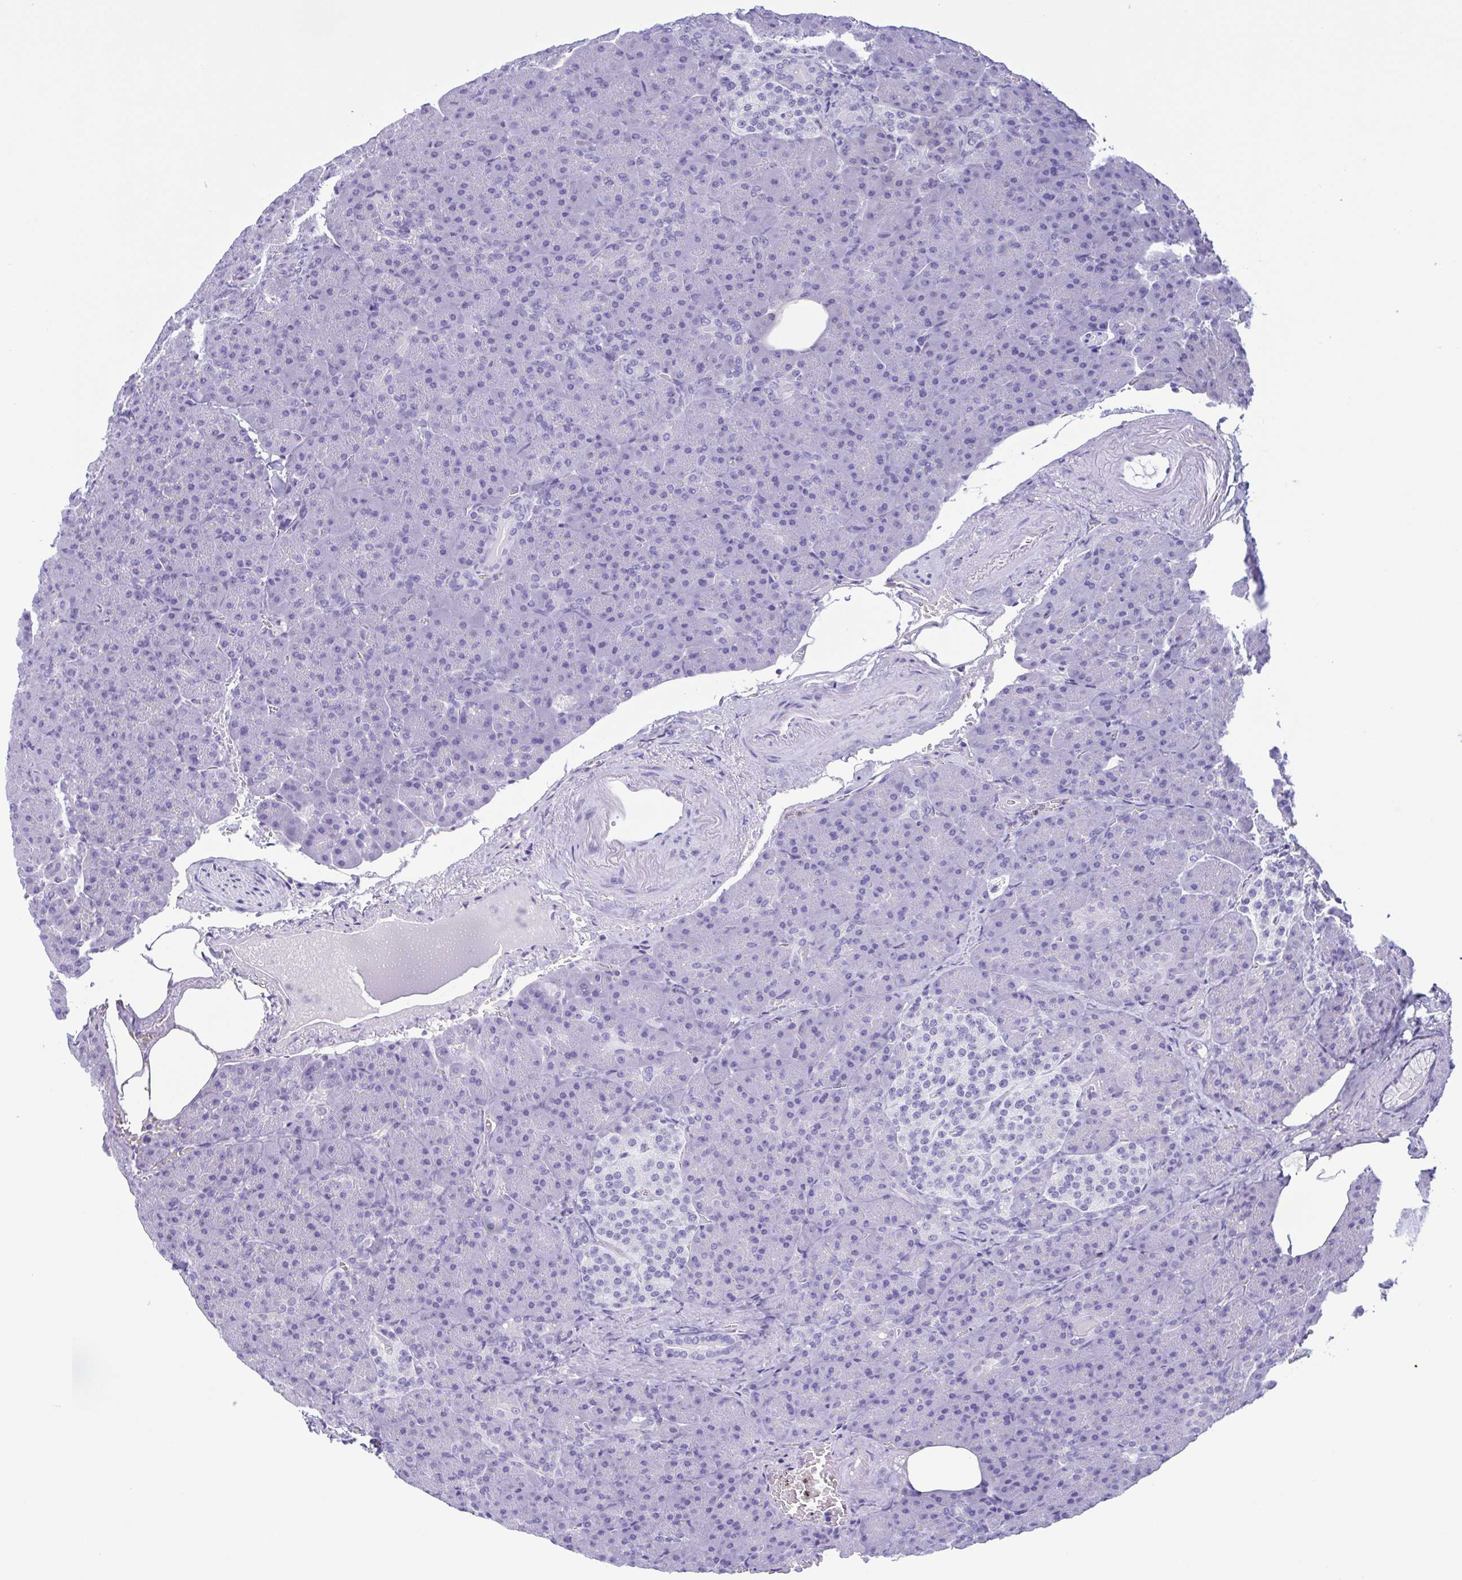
{"staining": {"intensity": "negative", "quantity": "none", "location": "none"}, "tissue": "pancreas", "cell_type": "Exocrine glandular cells", "image_type": "normal", "snomed": [{"axis": "morphology", "description": "Normal tissue, NOS"}, {"axis": "topography", "description": "Pancreas"}], "caption": "High magnification brightfield microscopy of benign pancreas stained with DAB (brown) and counterstained with hematoxylin (blue): exocrine glandular cells show no significant positivity. The staining is performed using DAB (3,3'-diaminobenzidine) brown chromogen with nuclei counter-stained in using hematoxylin.", "gene": "LDHC", "patient": {"sex": "female", "age": 74}}